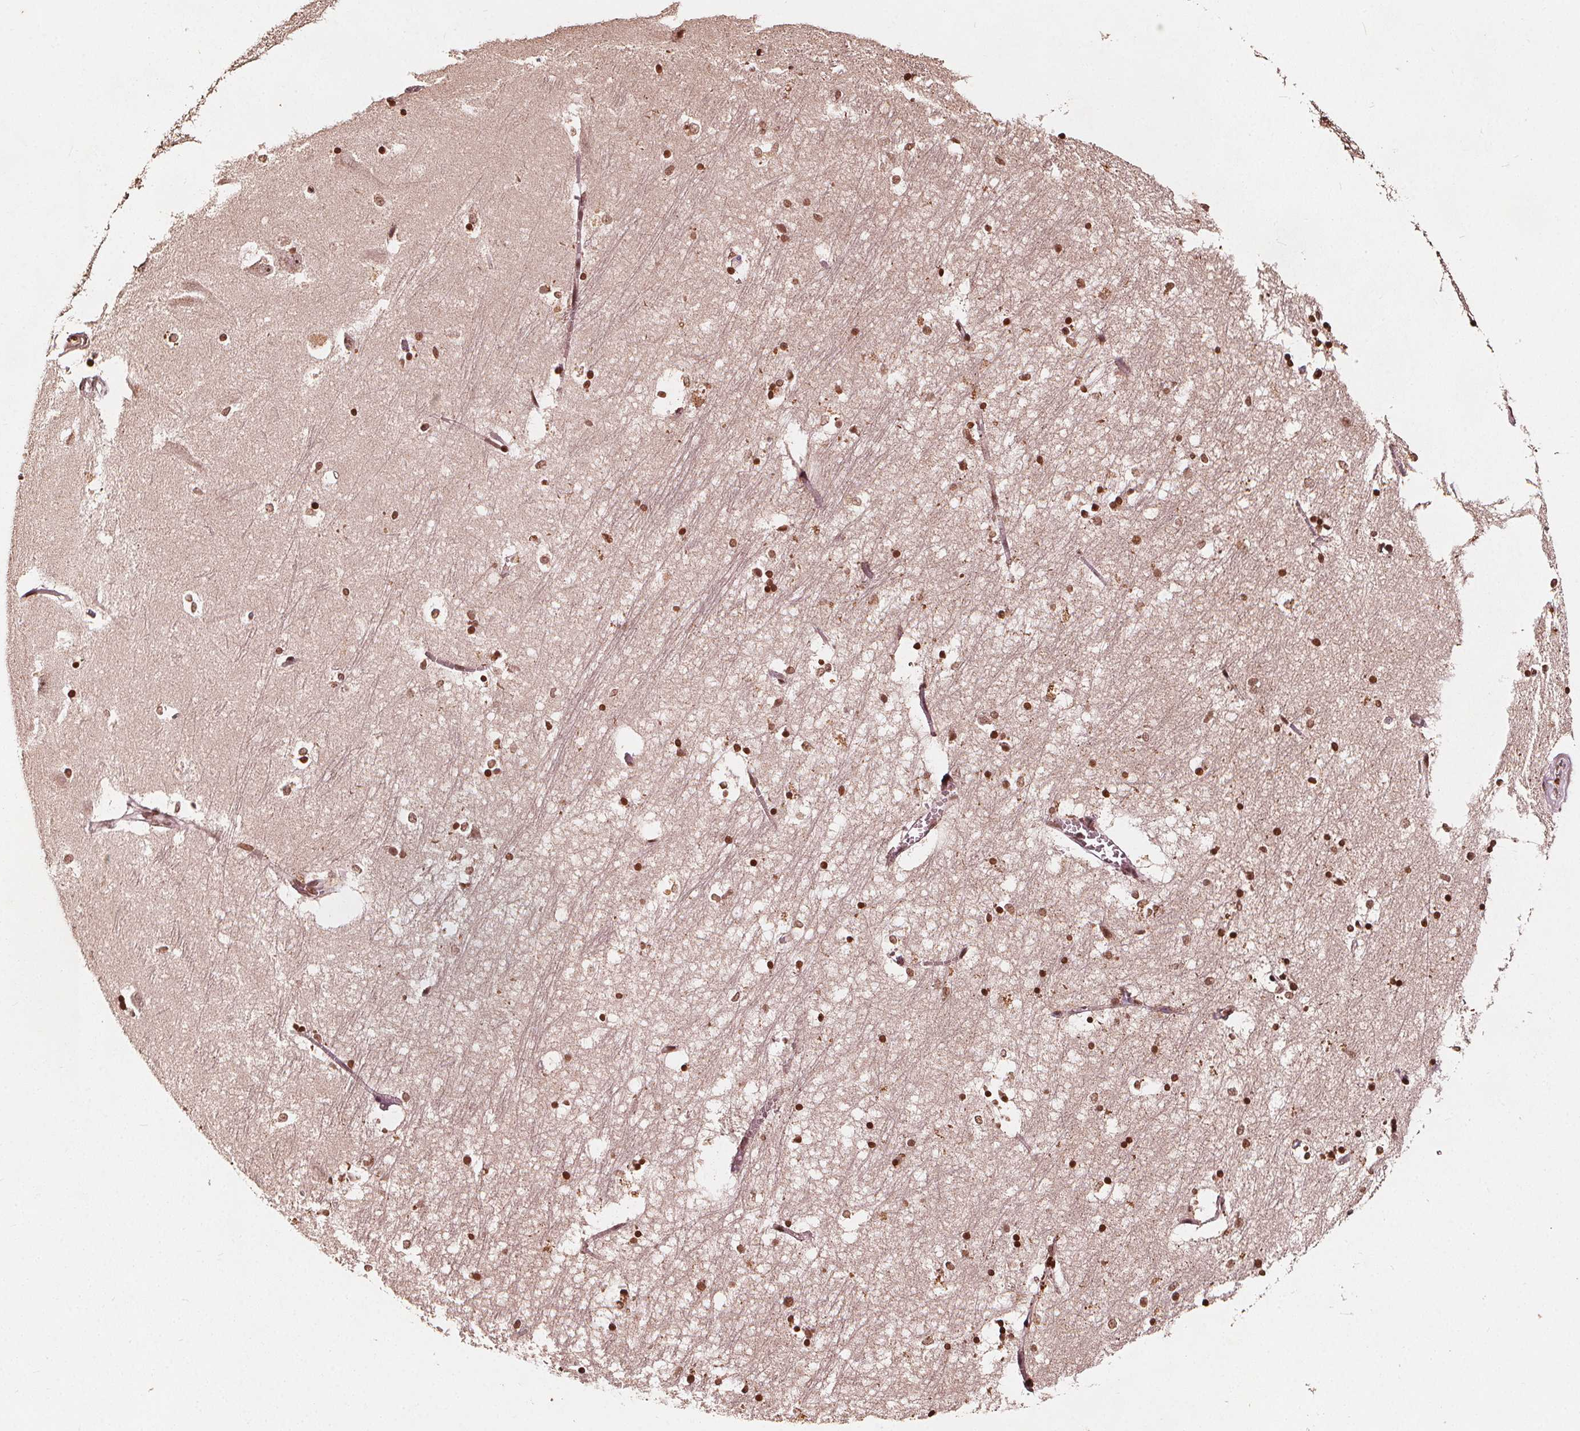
{"staining": {"intensity": "strong", "quantity": ">75%", "location": "nuclear"}, "tissue": "hippocampus", "cell_type": "Glial cells", "image_type": "normal", "snomed": [{"axis": "morphology", "description": "Normal tissue, NOS"}, {"axis": "topography", "description": "Lateral ventricle wall"}, {"axis": "topography", "description": "Hippocampus"}], "caption": "Protein expression analysis of benign human hippocampus reveals strong nuclear staining in about >75% of glial cells.", "gene": "H3C14", "patient": {"sex": "female", "age": 63}}